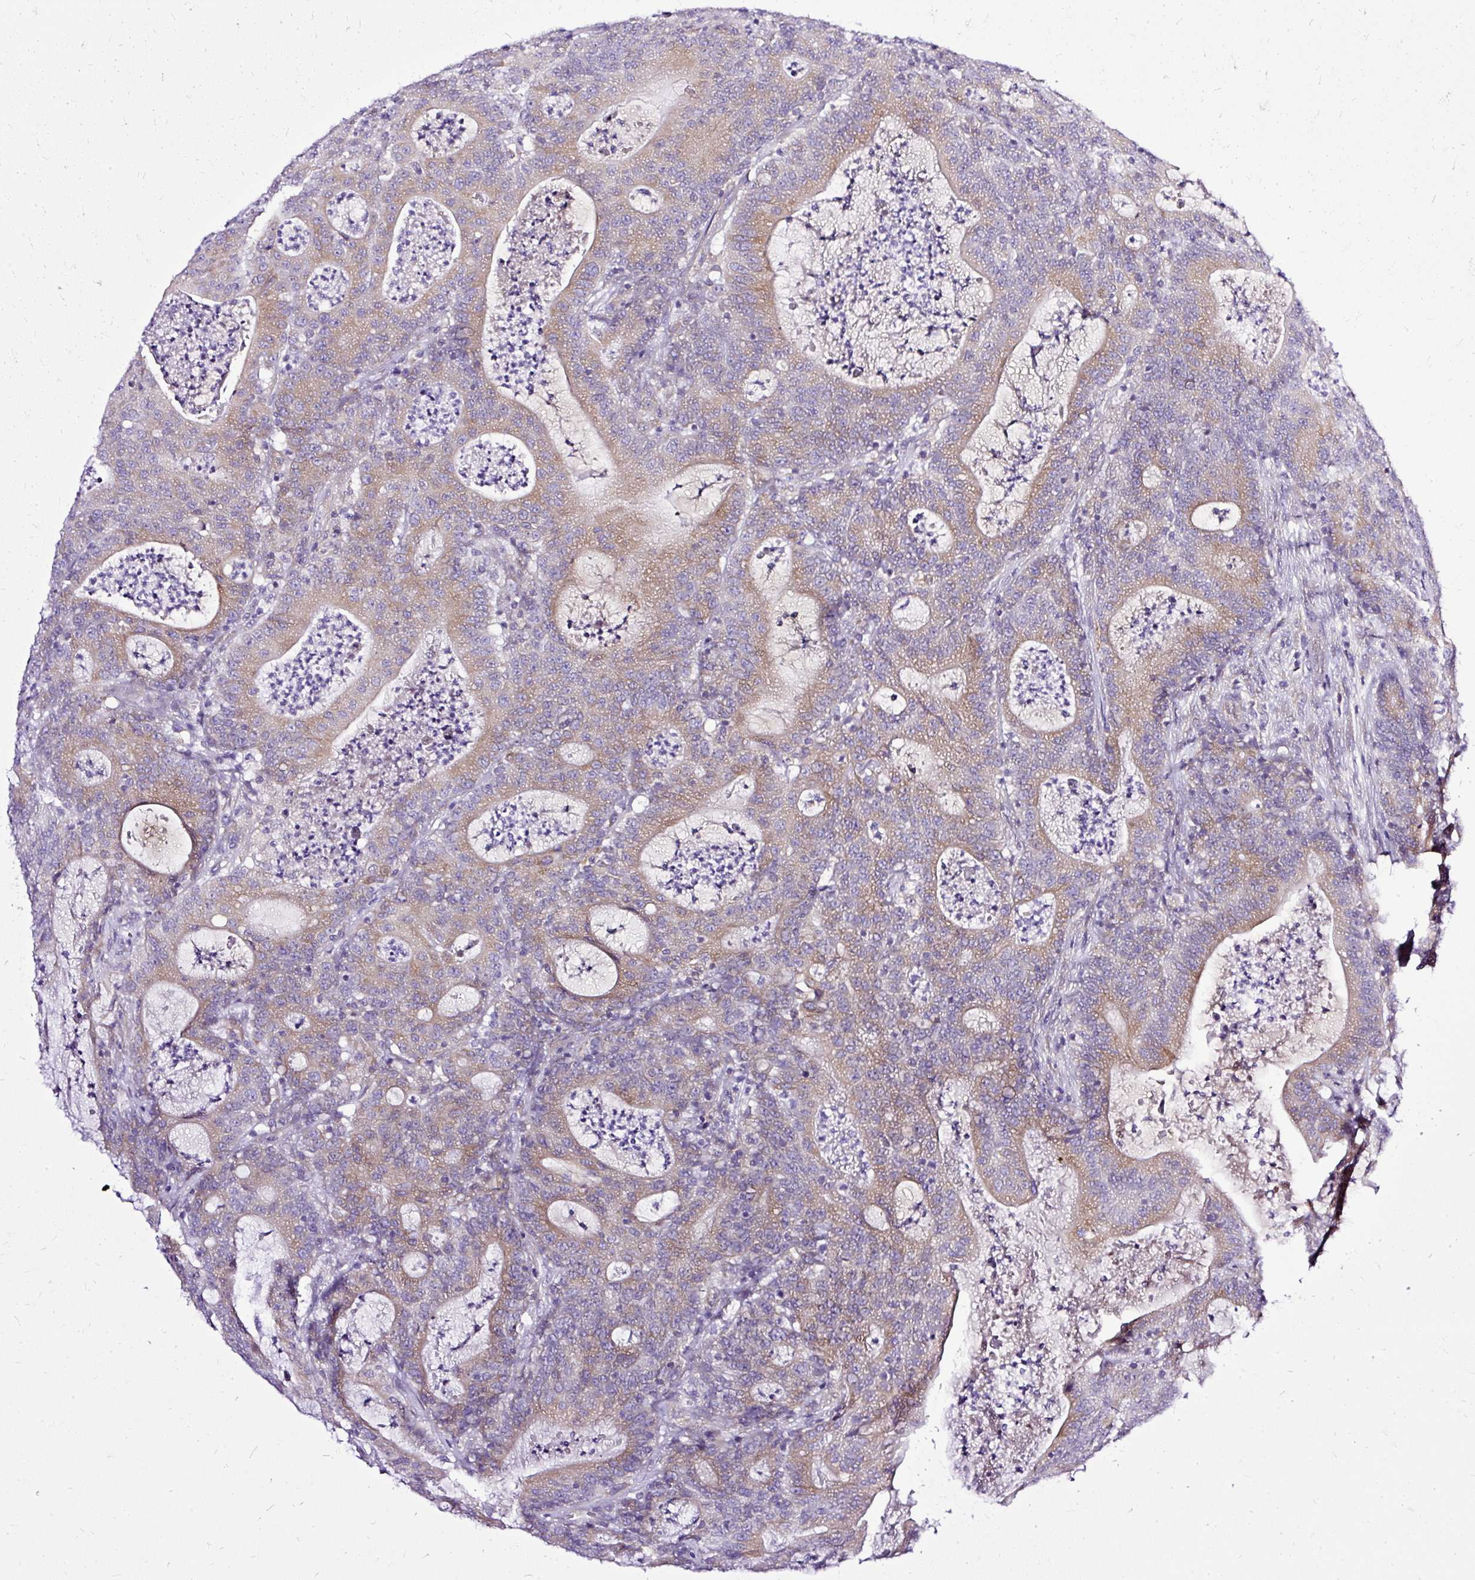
{"staining": {"intensity": "moderate", "quantity": "25%-75%", "location": "cytoplasmic/membranous"}, "tissue": "colorectal cancer", "cell_type": "Tumor cells", "image_type": "cancer", "snomed": [{"axis": "morphology", "description": "Adenocarcinoma, NOS"}, {"axis": "topography", "description": "Colon"}], "caption": "The image shows staining of colorectal adenocarcinoma, revealing moderate cytoplasmic/membranous protein positivity (brown color) within tumor cells.", "gene": "AMFR", "patient": {"sex": "male", "age": 83}}